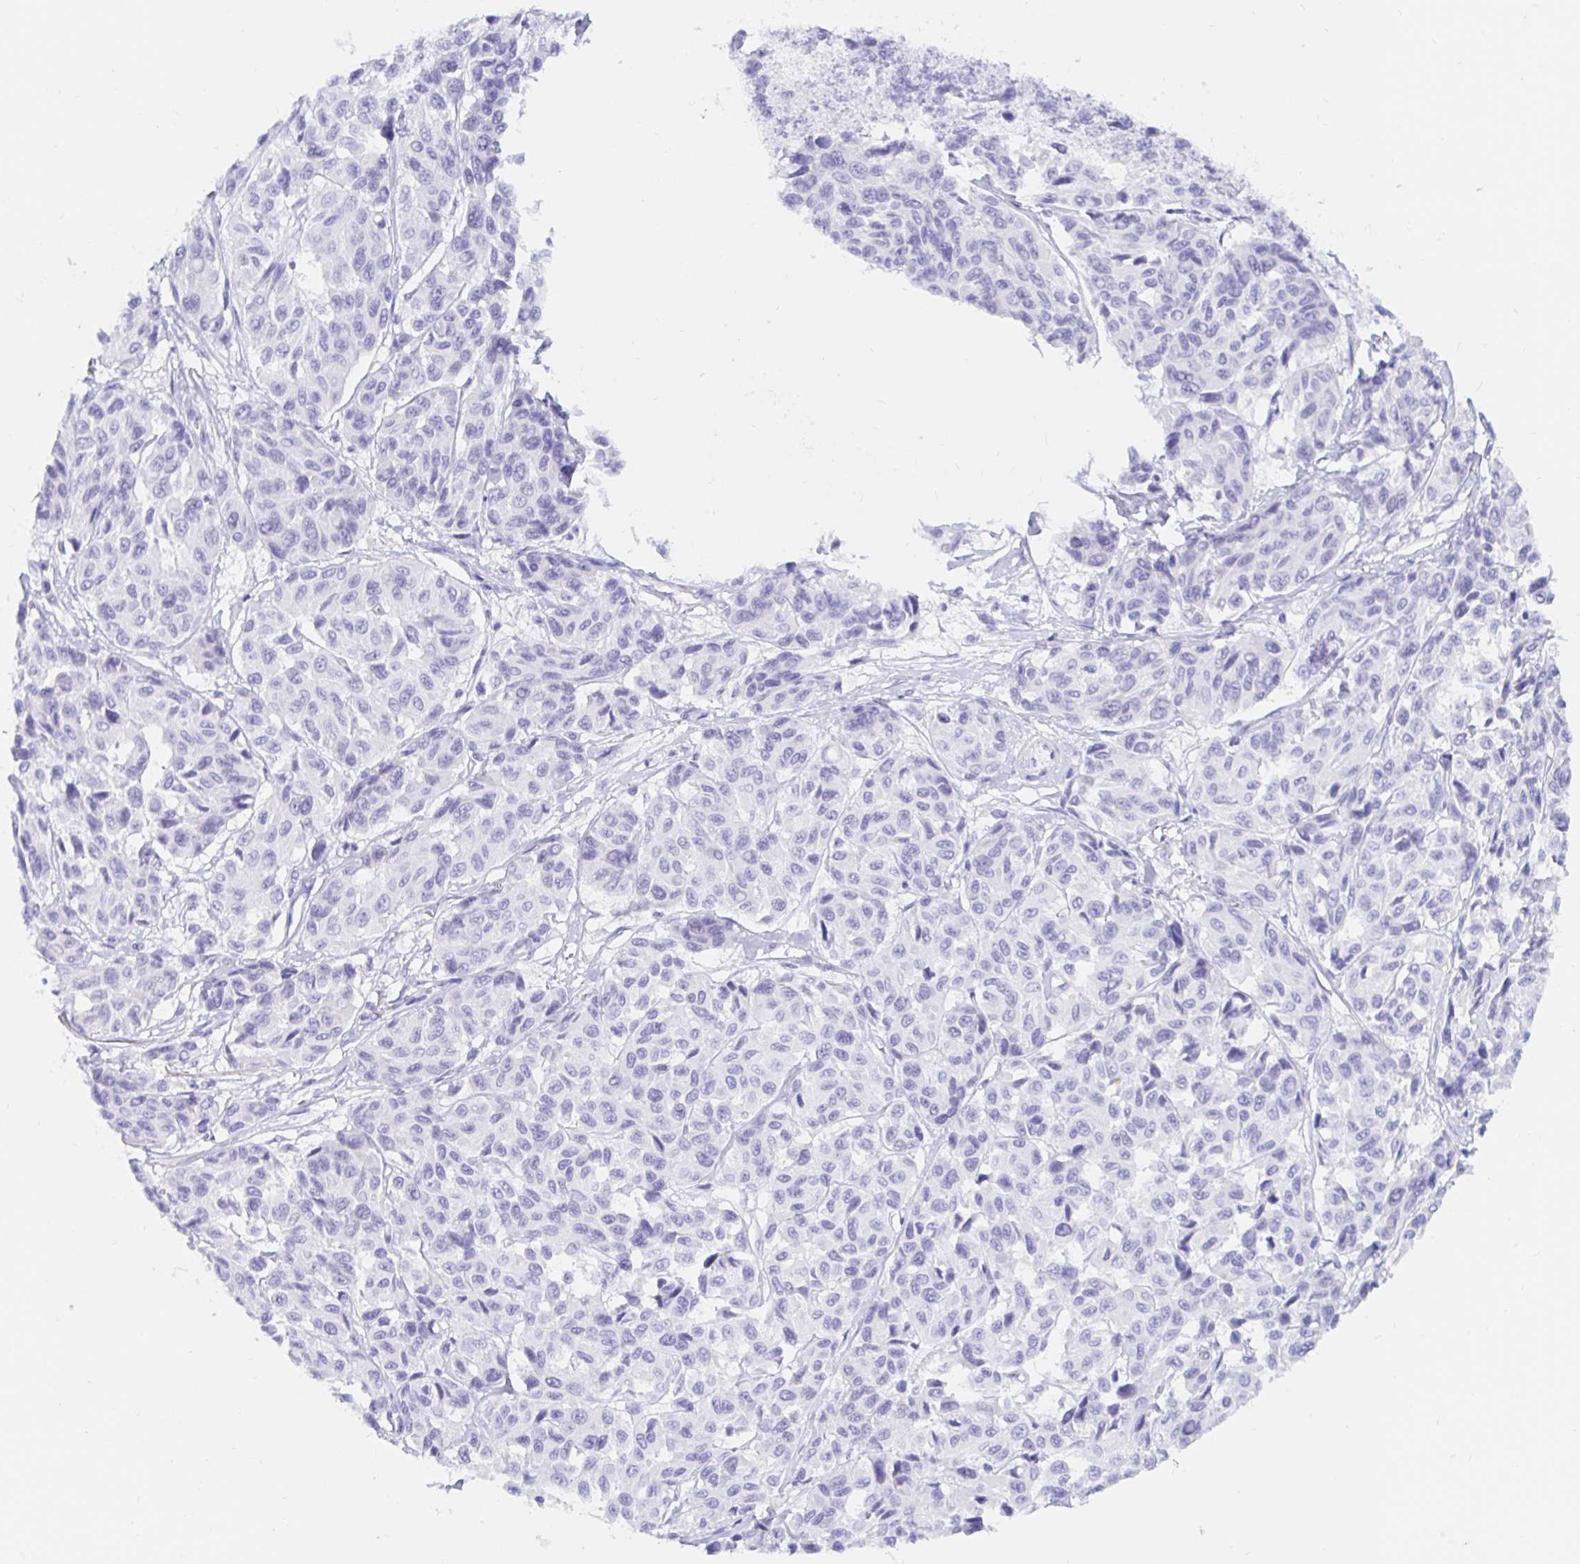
{"staining": {"intensity": "negative", "quantity": "none", "location": "none"}, "tissue": "melanoma", "cell_type": "Tumor cells", "image_type": "cancer", "snomed": [{"axis": "morphology", "description": "Malignant melanoma, NOS"}, {"axis": "topography", "description": "Skin"}], "caption": "Malignant melanoma was stained to show a protein in brown. There is no significant expression in tumor cells. Nuclei are stained in blue.", "gene": "OR6T1", "patient": {"sex": "female", "age": 66}}